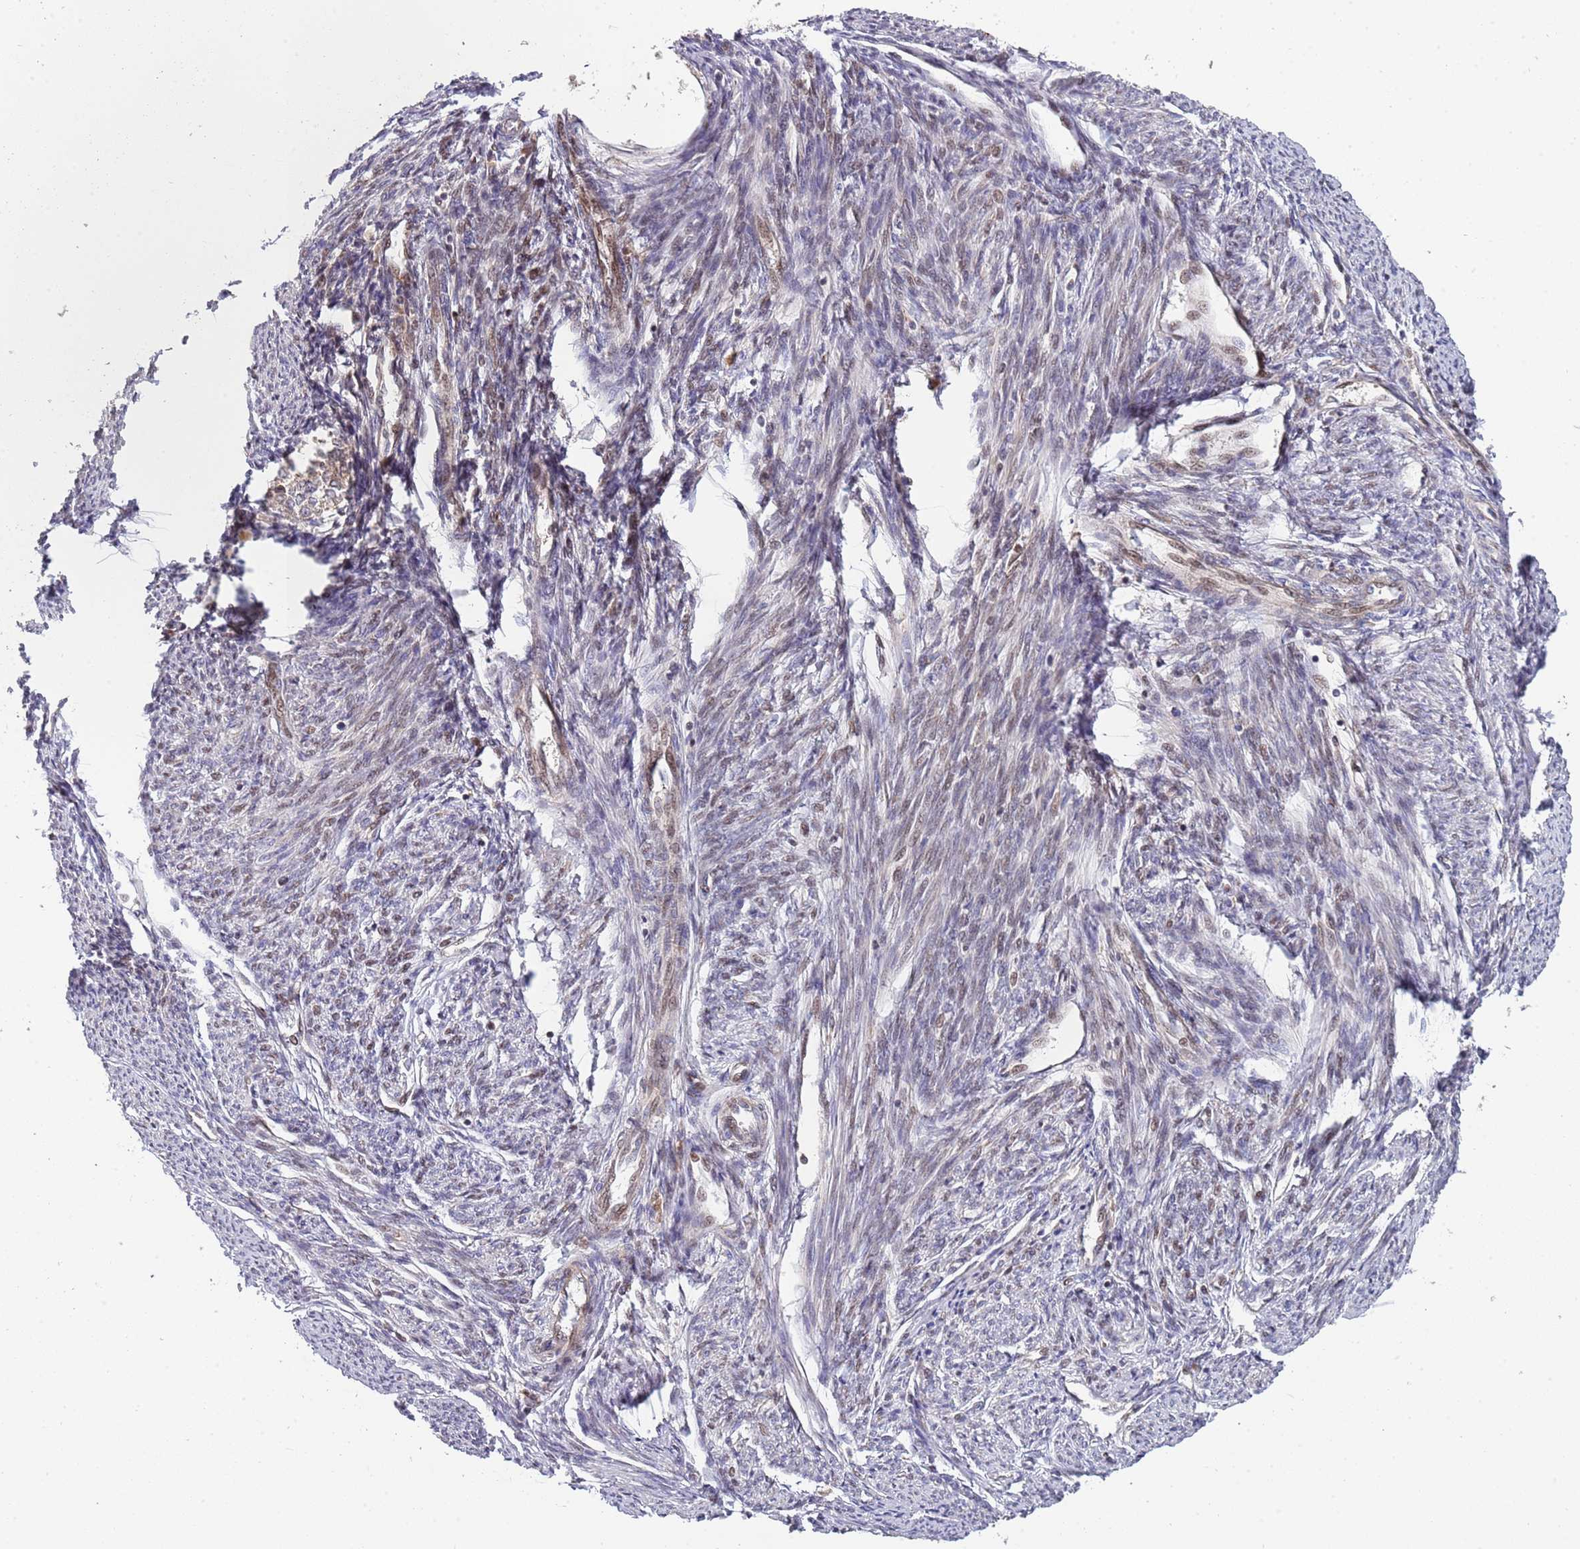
{"staining": {"intensity": "moderate", "quantity": "25%-75%", "location": "cytoplasmic/membranous"}, "tissue": "smooth muscle", "cell_type": "Smooth muscle cells", "image_type": "normal", "snomed": [{"axis": "morphology", "description": "Normal tissue, NOS"}, {"axis": "topography", "description": "Smooth muscle"}, {"axis": "topography", "description": "Uterus"}], "caption": "DAB immunohistochemical staining of benign human smooth muscle reveals moderate cytoplasmic/membranous protein expression in approximately 25%-75% of smooth muscle cells.", "gene": "SYNDIG1L", "patient": {"sex": "female", "age": 59}}